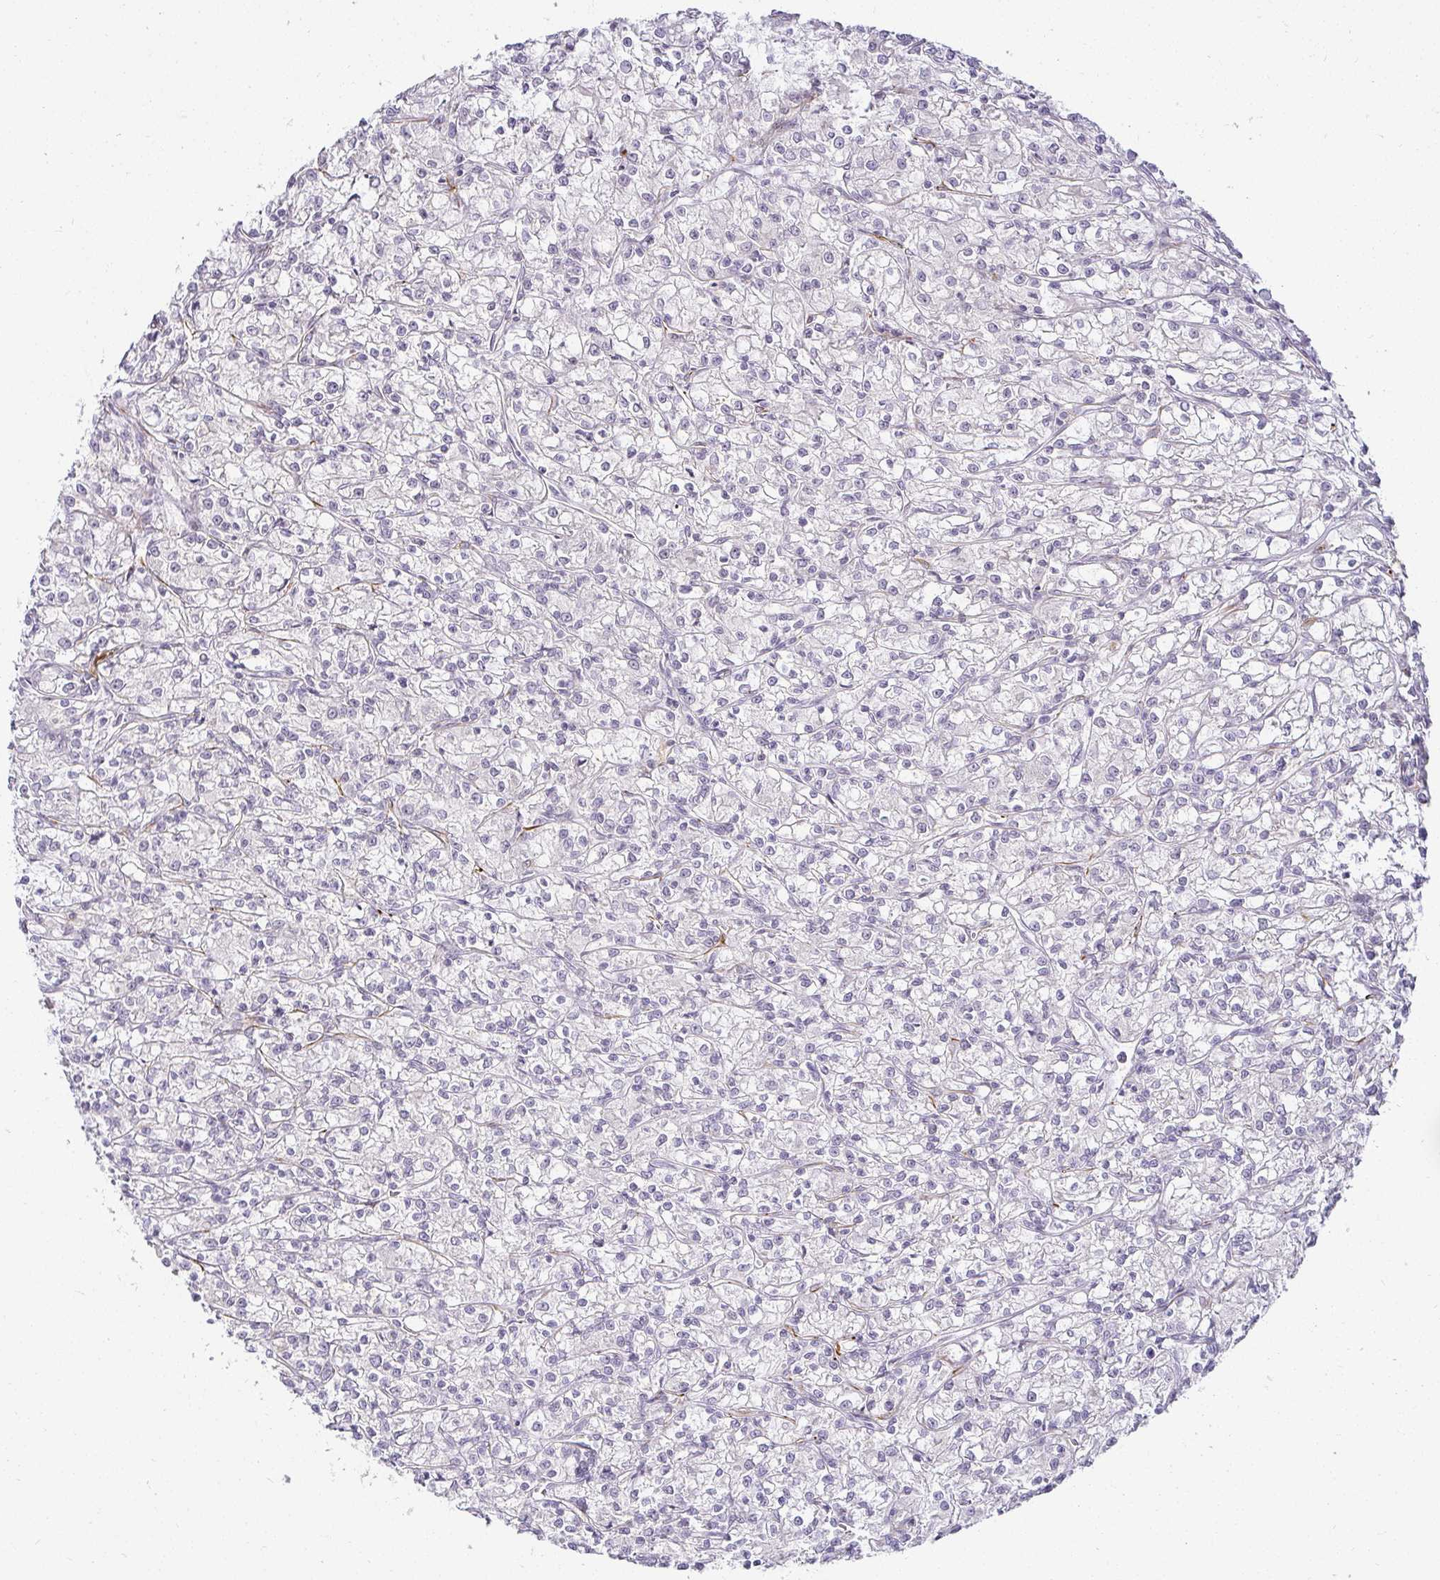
{"staining": {"intensity": "negative", "quantity": "none", "location": "none"}, "tissue": "renal cancer", "cell_type": "Tumor cells", "image_type": "cancer", "snomed": [{"axis": "morphology", "description": "Adenocarcinoma, NOS"}, {"axis": "topography", "description": "Kidney"}], "caption": "Immunohistochemistry (IHC) micrograph of human renal cancer (adenocarcinoma) stained for a protein (brown), which exhibits no staining in tumor cells.", "gene": "ACAN", "patient": {"sex": "female", "age": 59}}